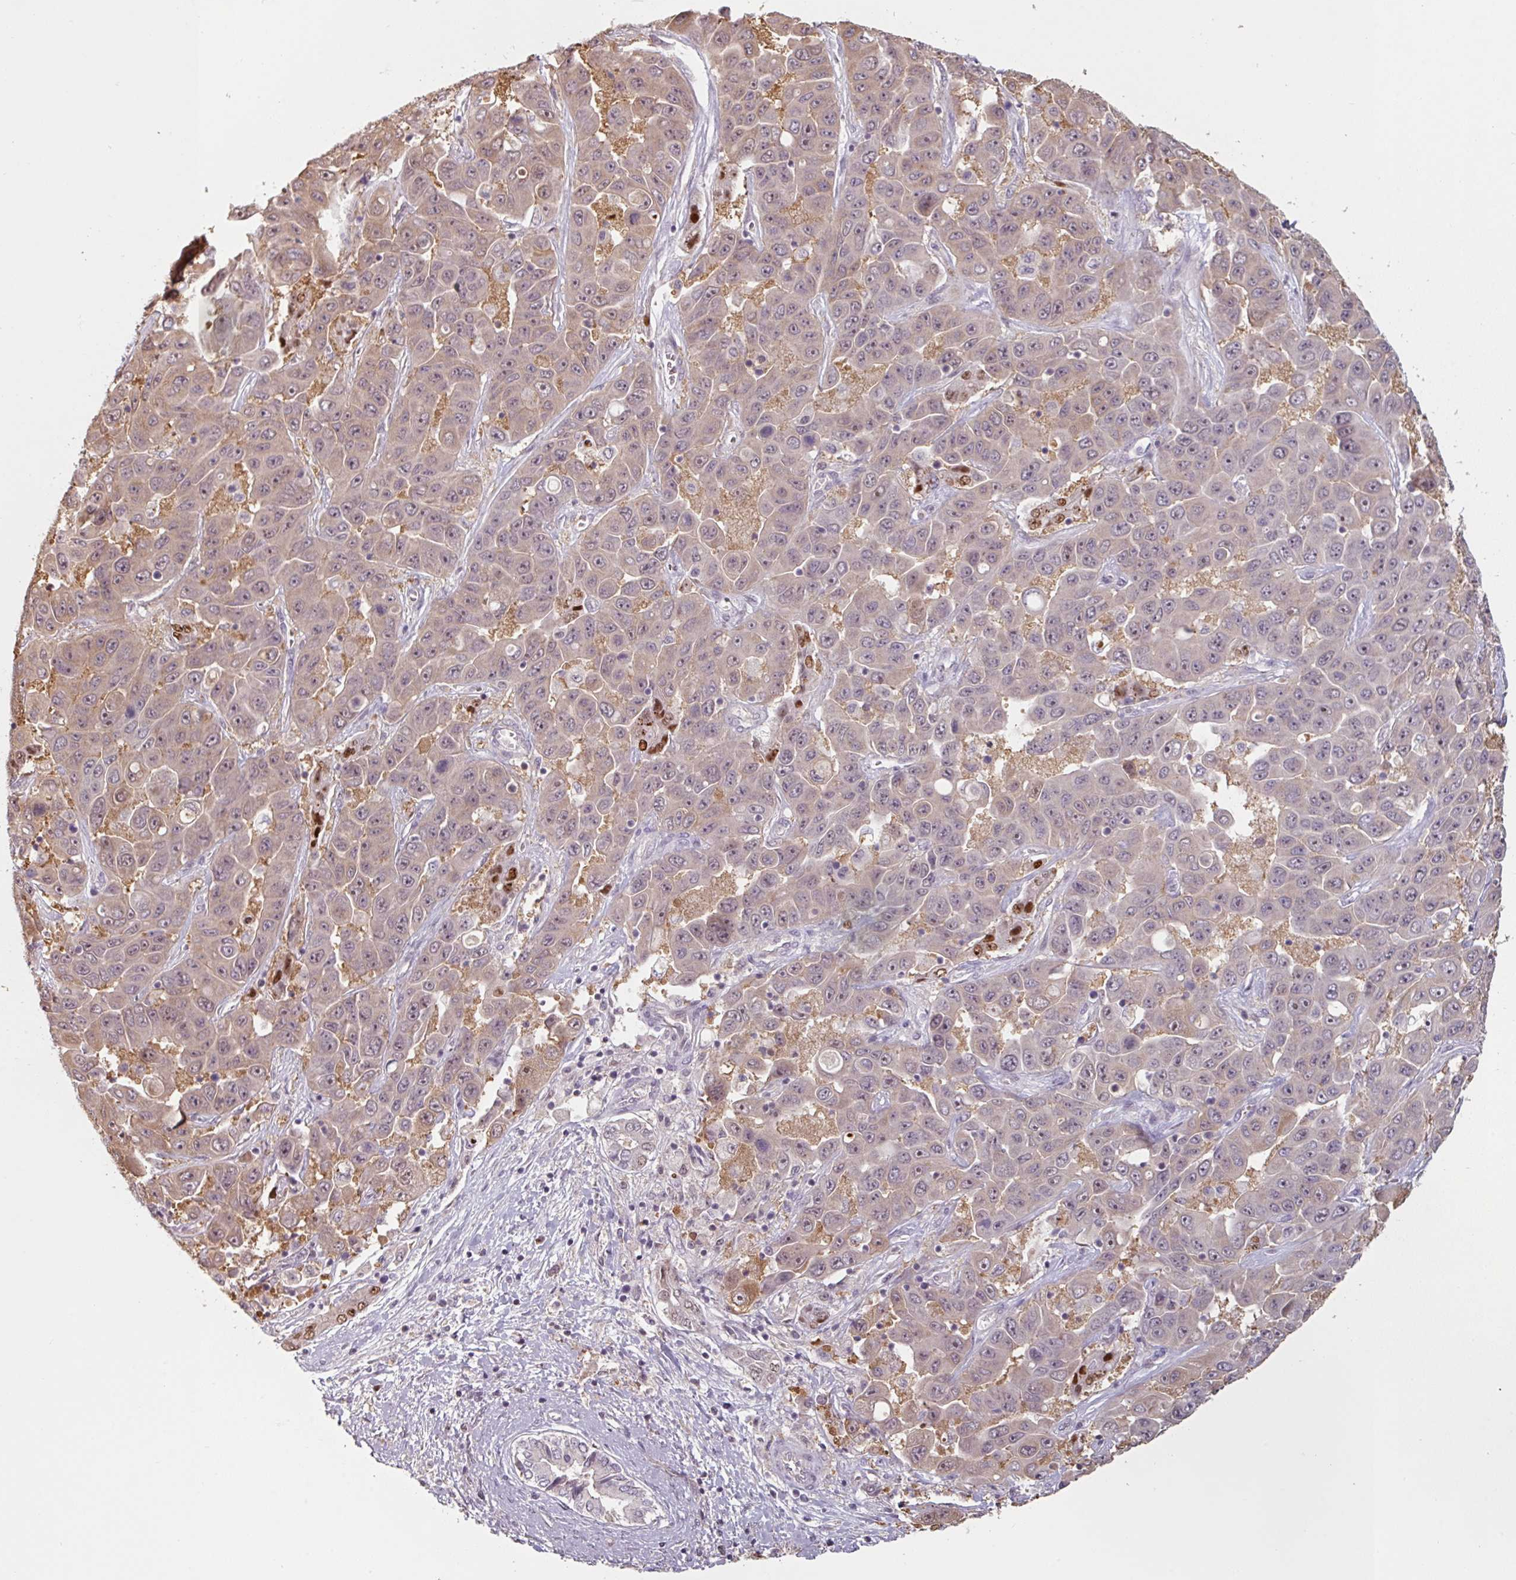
{"staining": {"intensity": "weak", "quantity": "25%-75%", "location": "cytoplasmic/membranous"}, "tissue": "liver cancer", "cell_type": "Tumor cells", "image_type": "cancer", "snomed": [{"axis": "morphology", "description": "Cholangiocarcinoma"}, {"axis": "topography", "description": "Liver"}], "caption": "Brown immunohistochemical staining in human liver cholangiocarcinoma reveals weak cytoplasmic/membranous staining in approximately 25%-75% of tumor cells.", "gene": "ZBTB6", "patient": {"sex": "female", "age": 52}}